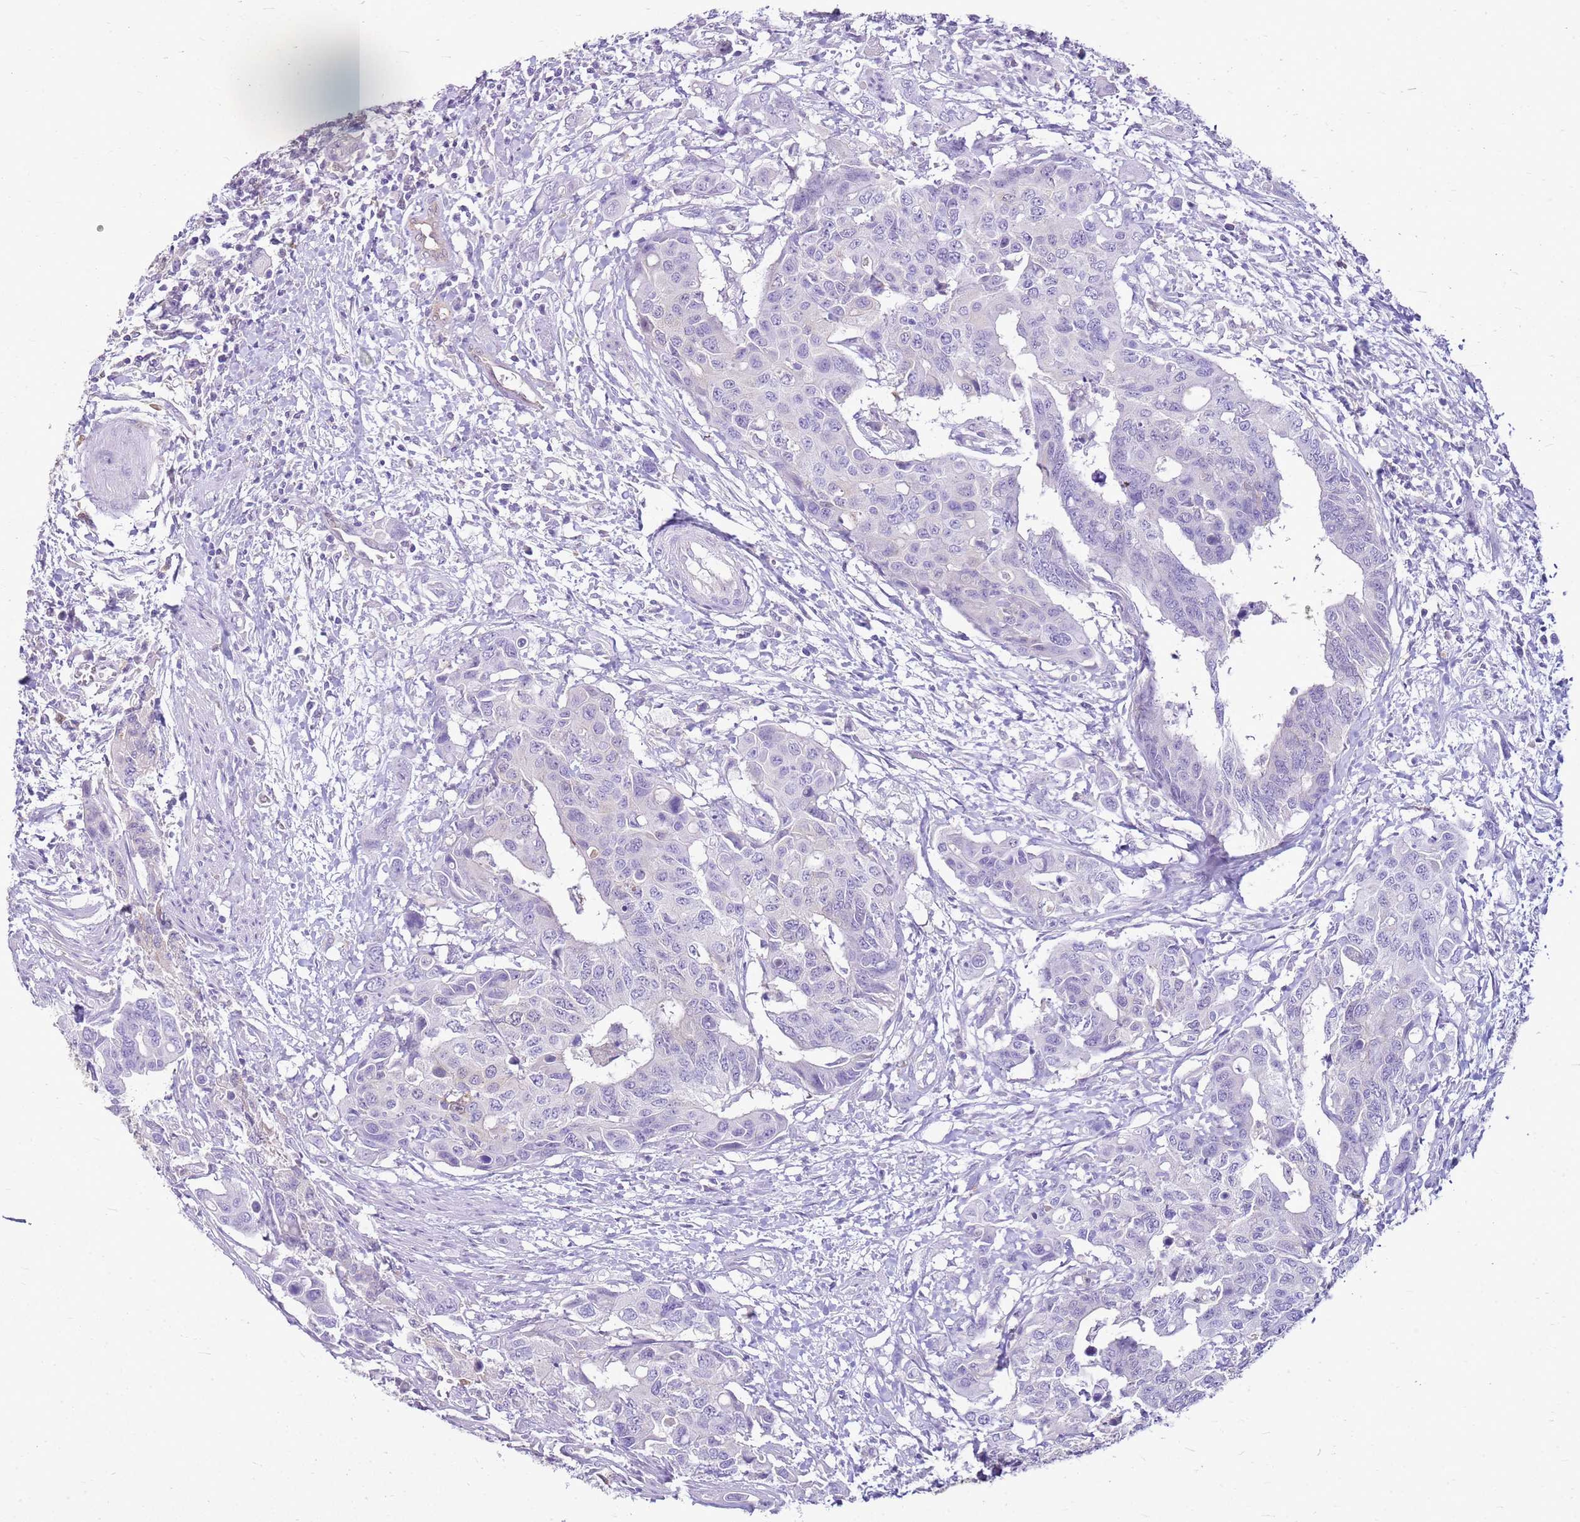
{"staining": {"intensity": "negative", "quantity": "none", "location": "none"}, "tissue": "colorectal cancer", "cell_type": "Tumor cells", "image_type": "cancer", "snomed": [{"axis": "morphology", "description": "Adenocarcinoma, NOS"}, {"axis": "topography", "description": "Colon"}], "caption": "High power microscopy photomicrograph of an immunohistochemistry (IHC) photomicrograph of colorectal cancer, revealing no significant staining in tumor cells.", "gene": "SULT1E1", "patient": {"sex": "male", "age": 77}}